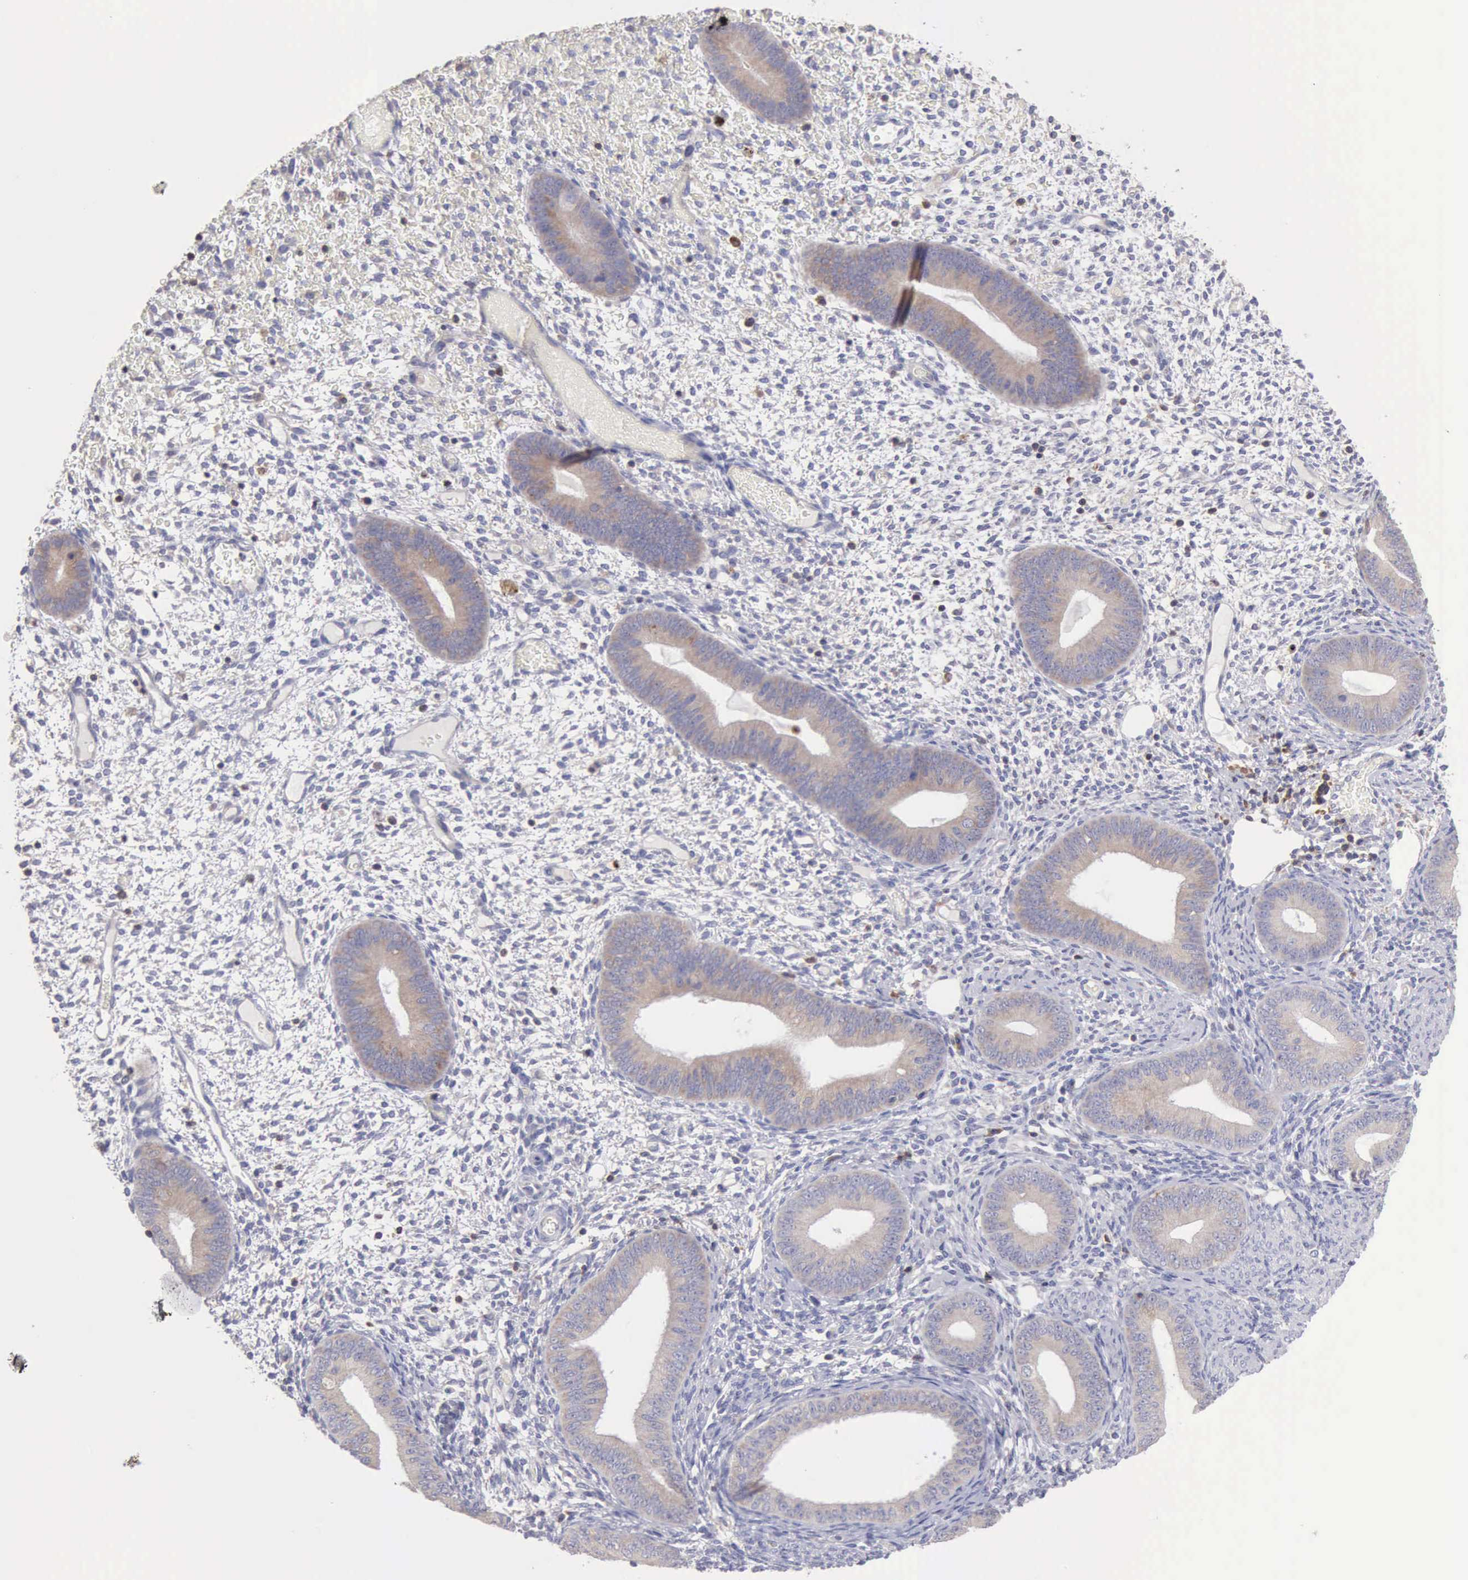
{"staining": {"intensity": "negative", "quantity": "none", "location": "none"}, "tissue": "endometrium", "cell_type": "Cells in endometrial stroma", "image_type": "normal", "snomed": [{"axis": "morphology", "description": "Normal tissue, NOS"}, {"axis": "topography", "description": "Endometrium"}], "caption": "The image reveals no significant staining in cells in endometrial stroma of endometrium.", "gene": "SASH3", "patient": {"sex": "female", "age": 42}}